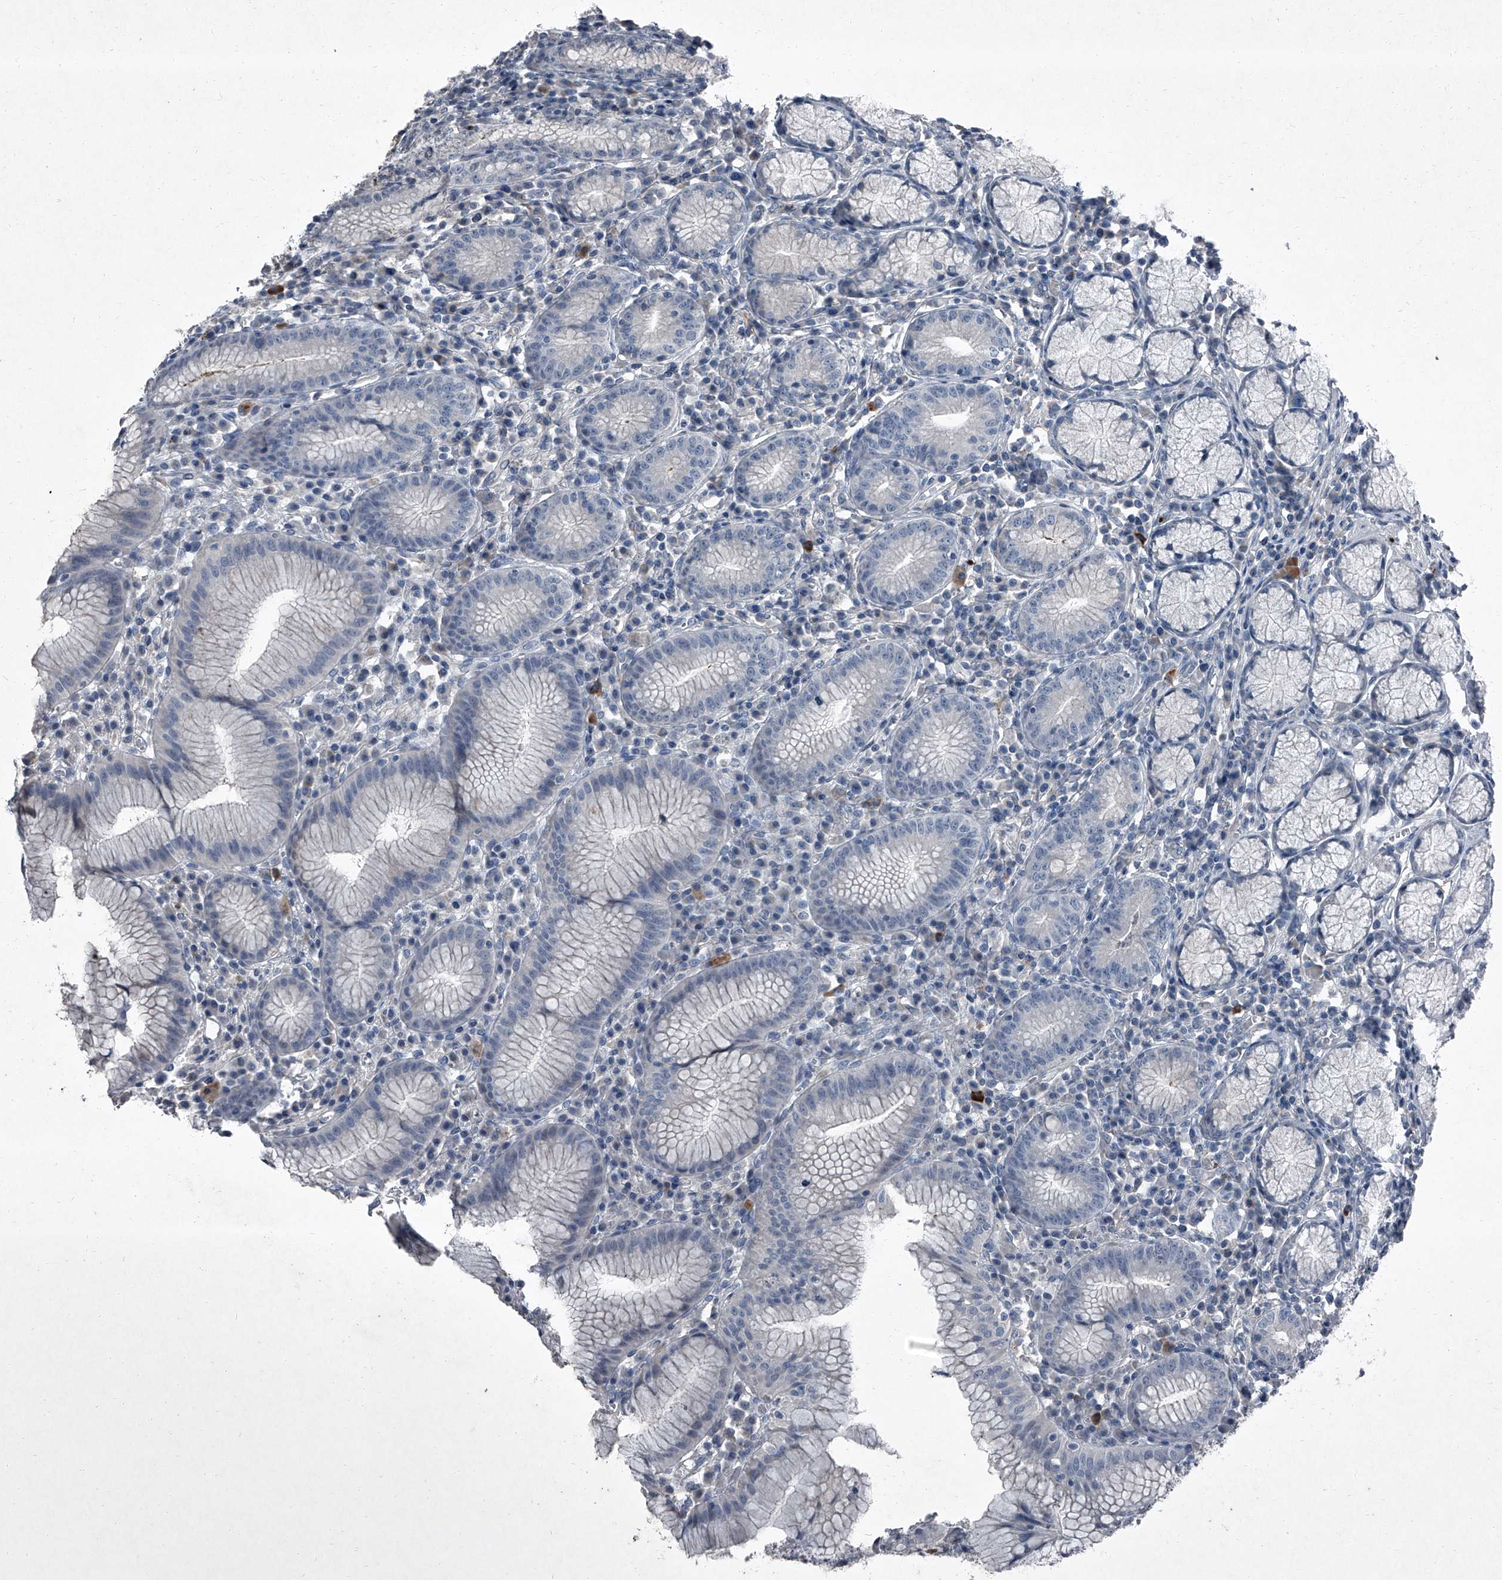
{"staining": {"intensity": "negative", "quantity": "none", "location": "none"}, "tissue": "stomach", "cell_type": "Glandular cells", "image_type": "normal", "snomed": [{"axis": "morphology", "description": "Normal tissue, NOS"}, {"axis": "topography", "description": "Stomach"}], "caption": "An image of stomach stained for a protein shows no brown staining in glandular cells.", "gene": "HEPHL1", "patient": {"sex": "male", "age": 55}}